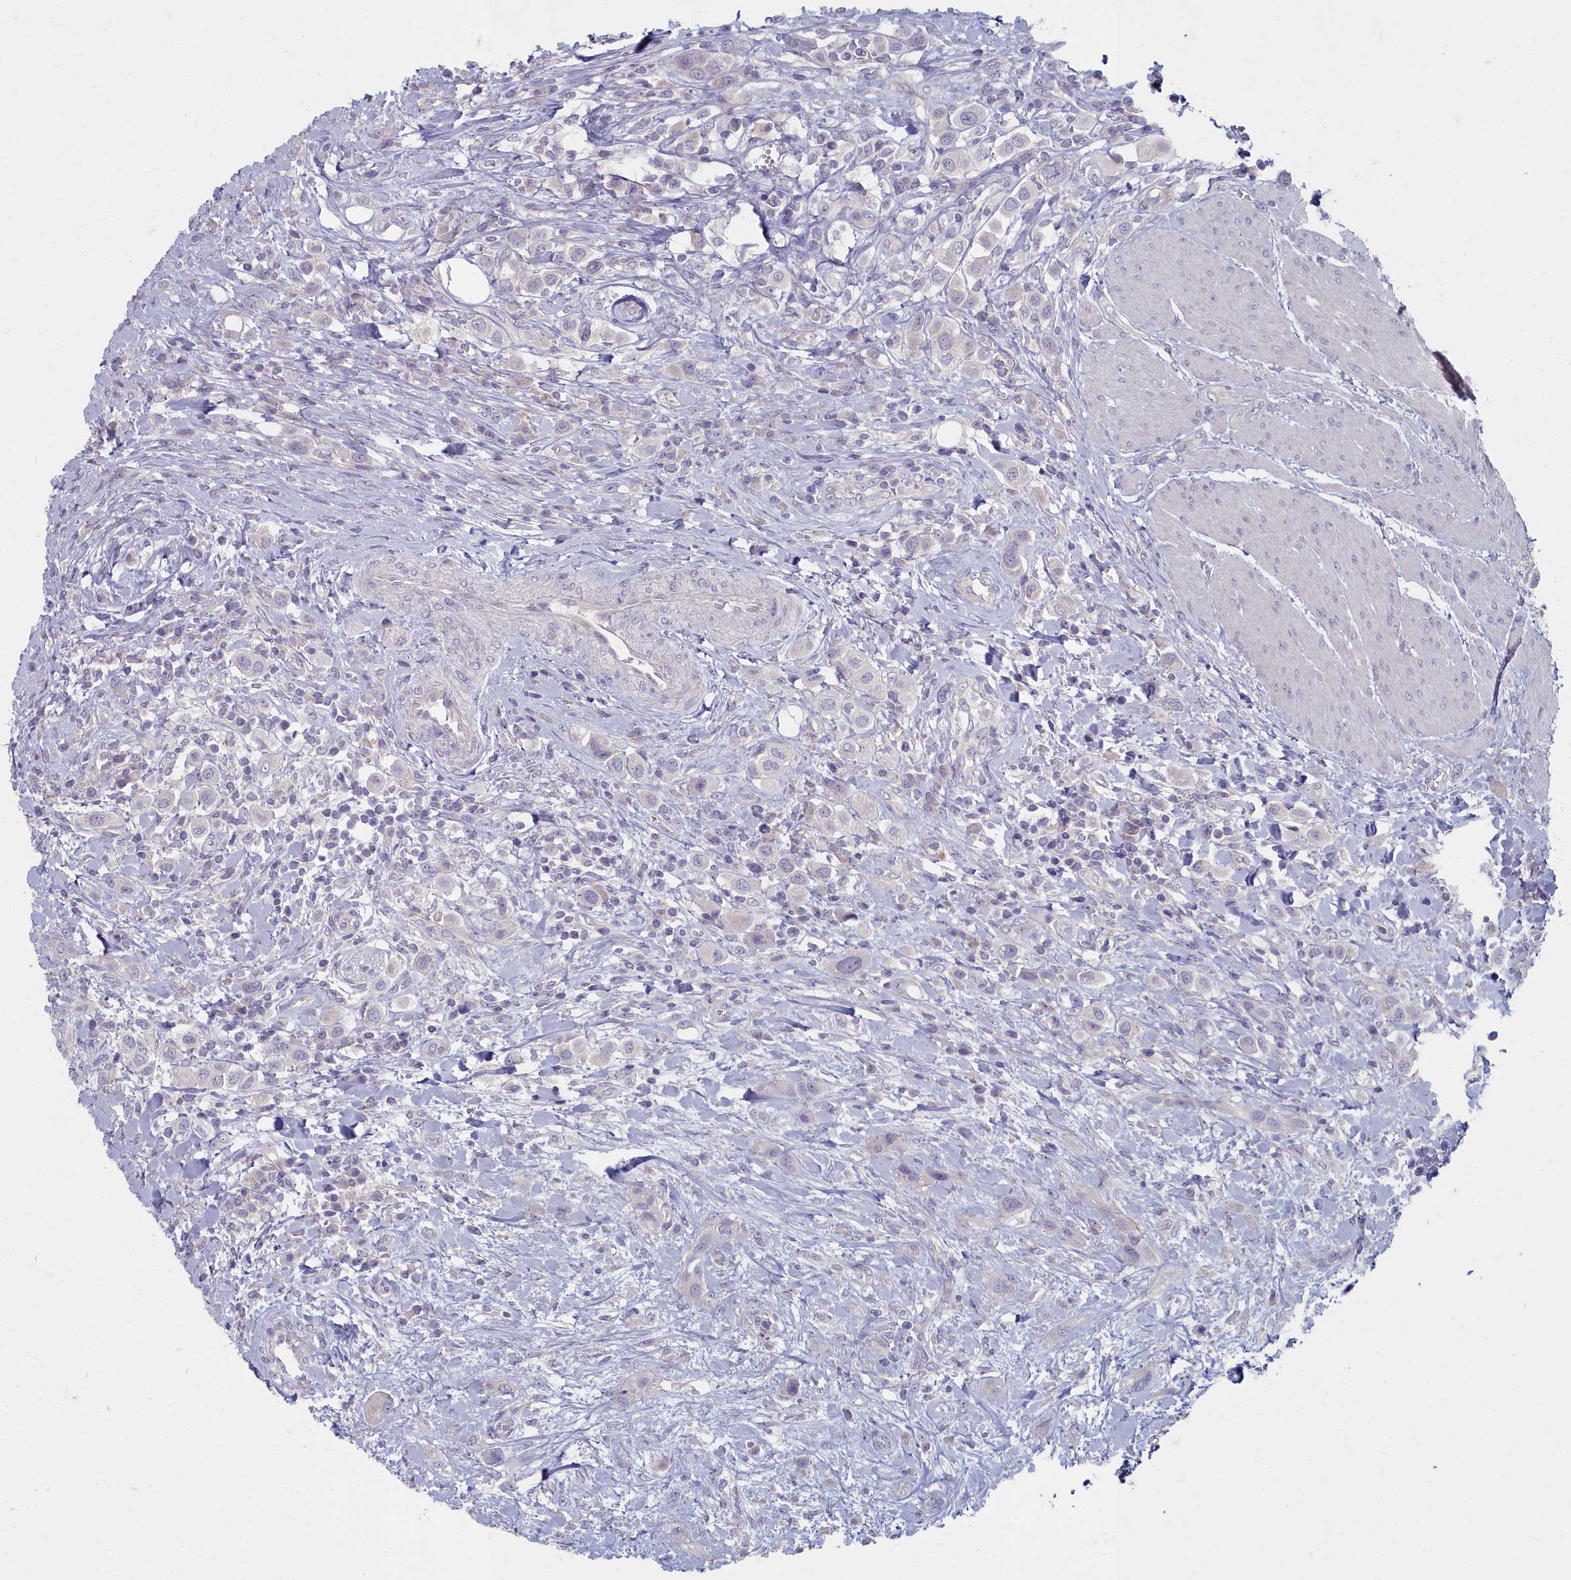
{"staining": {"intensity": "negative", "quantity": "none", "location": "none"}, "tissue": "urothelial cancer", "cell_type": "Tumor cells", "image_type": "cancer", "snomed": [{"axis": "morphology", "description": "Urothelial carcinoma, High grade"}, {"axis": "topography", "description": "Urinary bladder"}], "caption": "DAB (3,3'-diaminobenzidine) immunohistochemical staining of human urothelial cancer demonstrates no significant expression in tumor cells. Brightfield microscopy of immunohistochemistry stained with DAB (brown) and hematoxylin (blue), captured at high magnification.", "gene": "INSYN2A", "patient": {"sex": "male", "age": 50}}